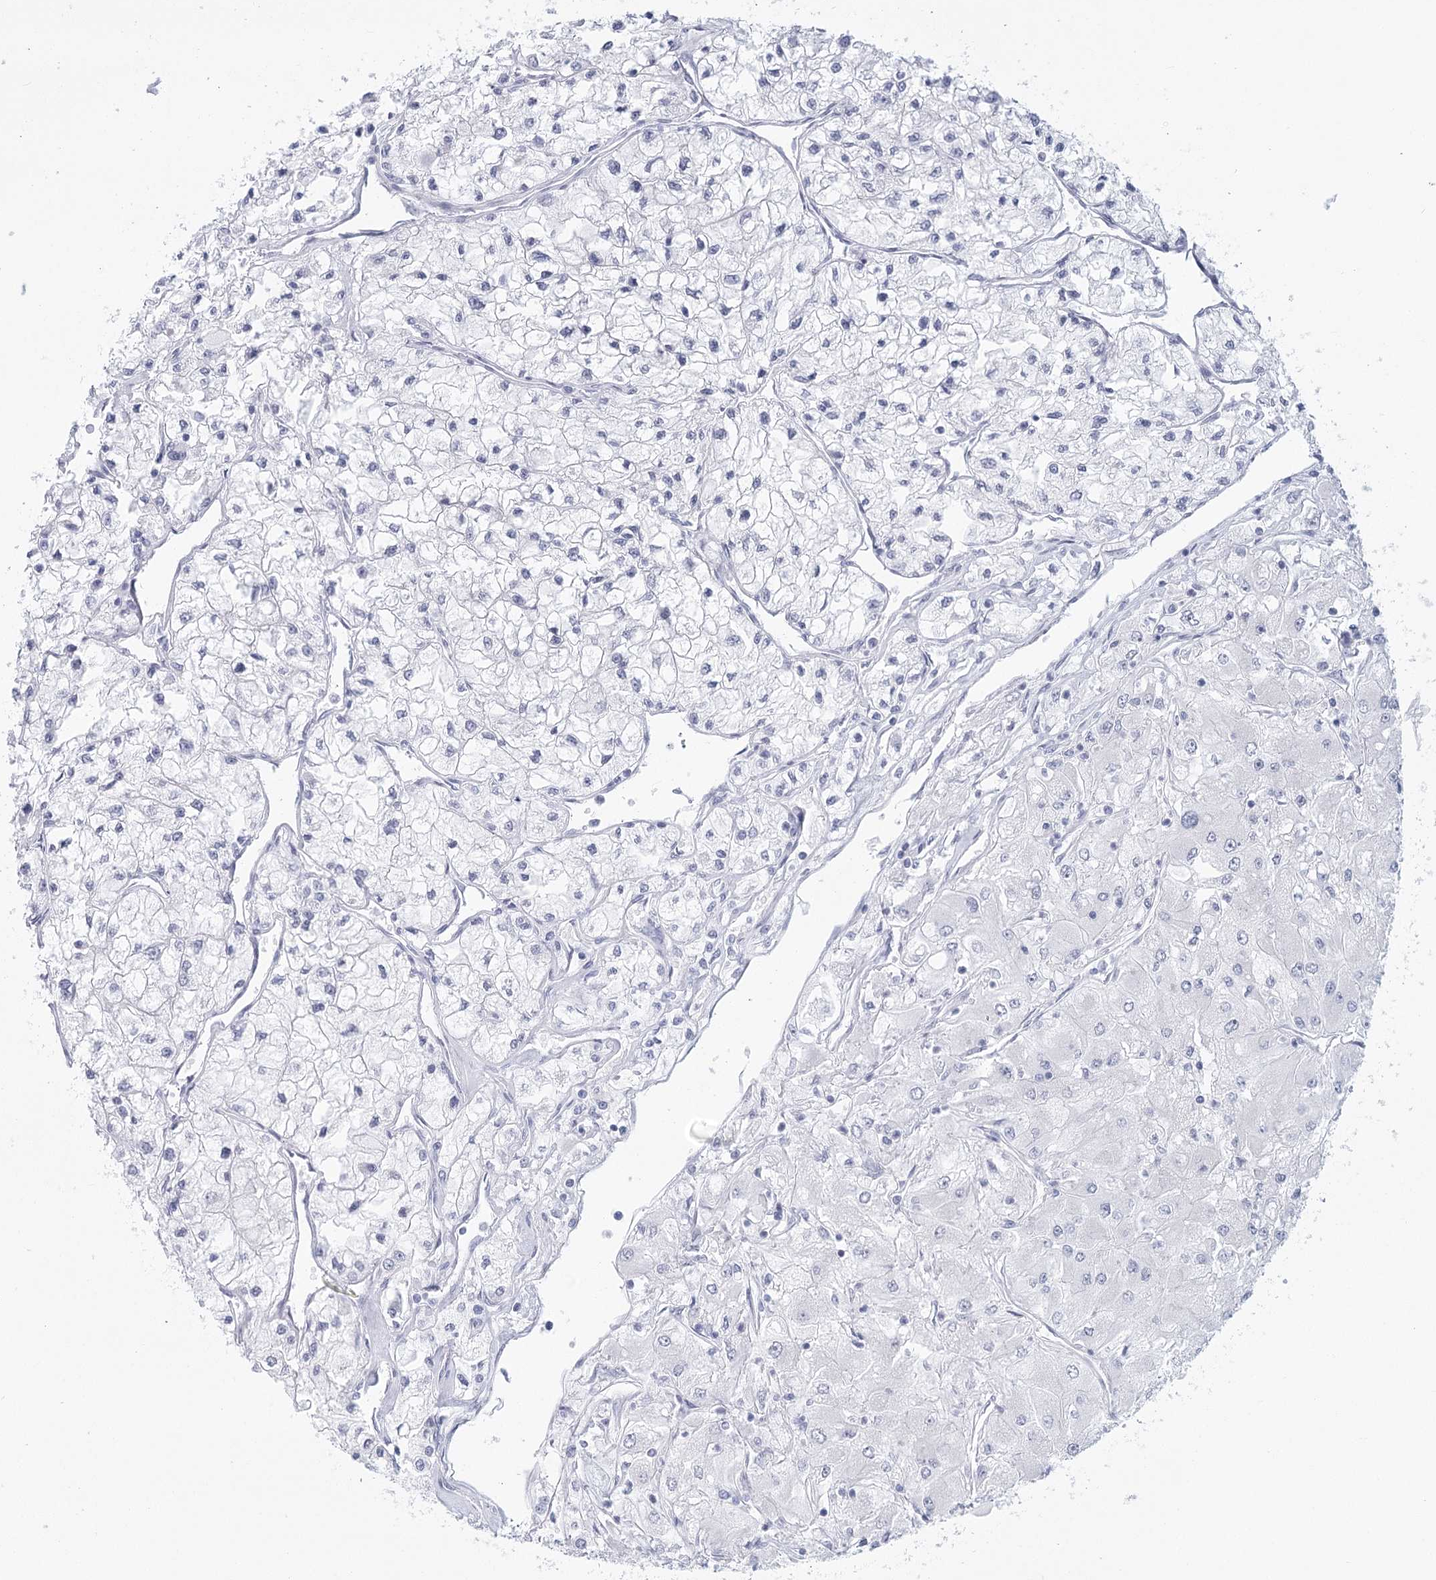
{"staining": {"intensity": "negative", "quantity": "none", "location": "none"}, "tissue": "renal cancer", "cell_type": "Tumor cells", "image_type": "cancer", "snomed": [{"axis": "morphology", "description": "Adenocarcinoma, NOS"}, {"axis": "topography", "description": "Kidney"}], "caption": "Renal adenocarcinoma was stained to show a protein in brown. There is no significant expression in tumor cells.", "gene": "WNT8B", "patient": {"sex": "male", "age": 80}}